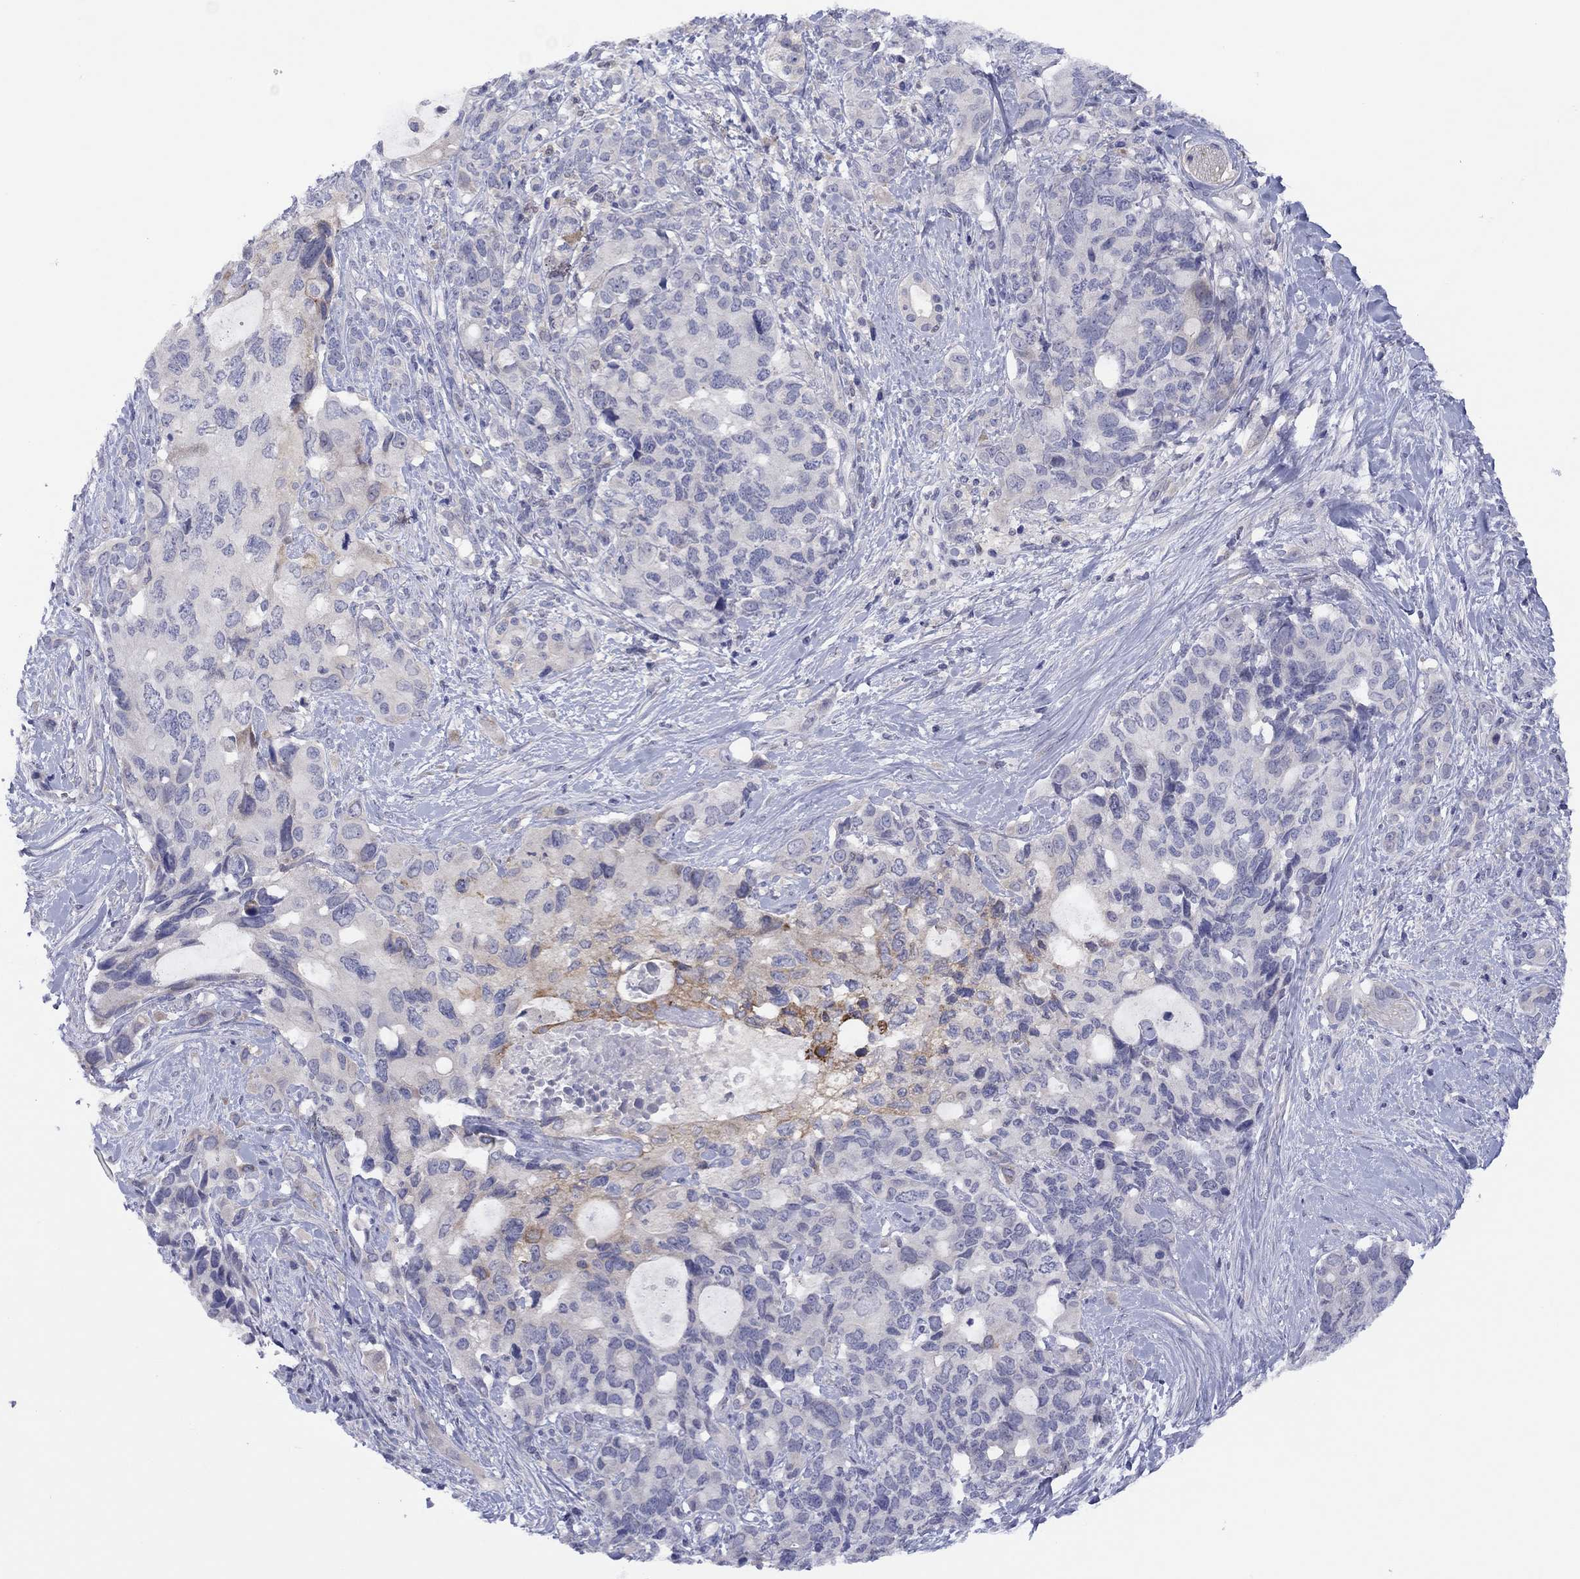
{"staining": {"intensity": "moderate", "quantity": "<25%", "location": "cytoplasmic/membranous"}, "tissue": "pancreatic cancer", "cell_type": "Tumor cells", "image_type": "cancer", "snomed": [{"axis": "morphology", "description": "Adenocarcinoma, NOS"}, {"axis": "topography", "description": "Pancreas"}], "caption": "Immunohistochemical staining of pancreatic adenocarcinoma shows low levels of moderate cytoplasmic/membranous expression in approximately <25% of tumor cells.", "gene": "CYP2B6", "patient": {"sex": "female", "age": 56}}